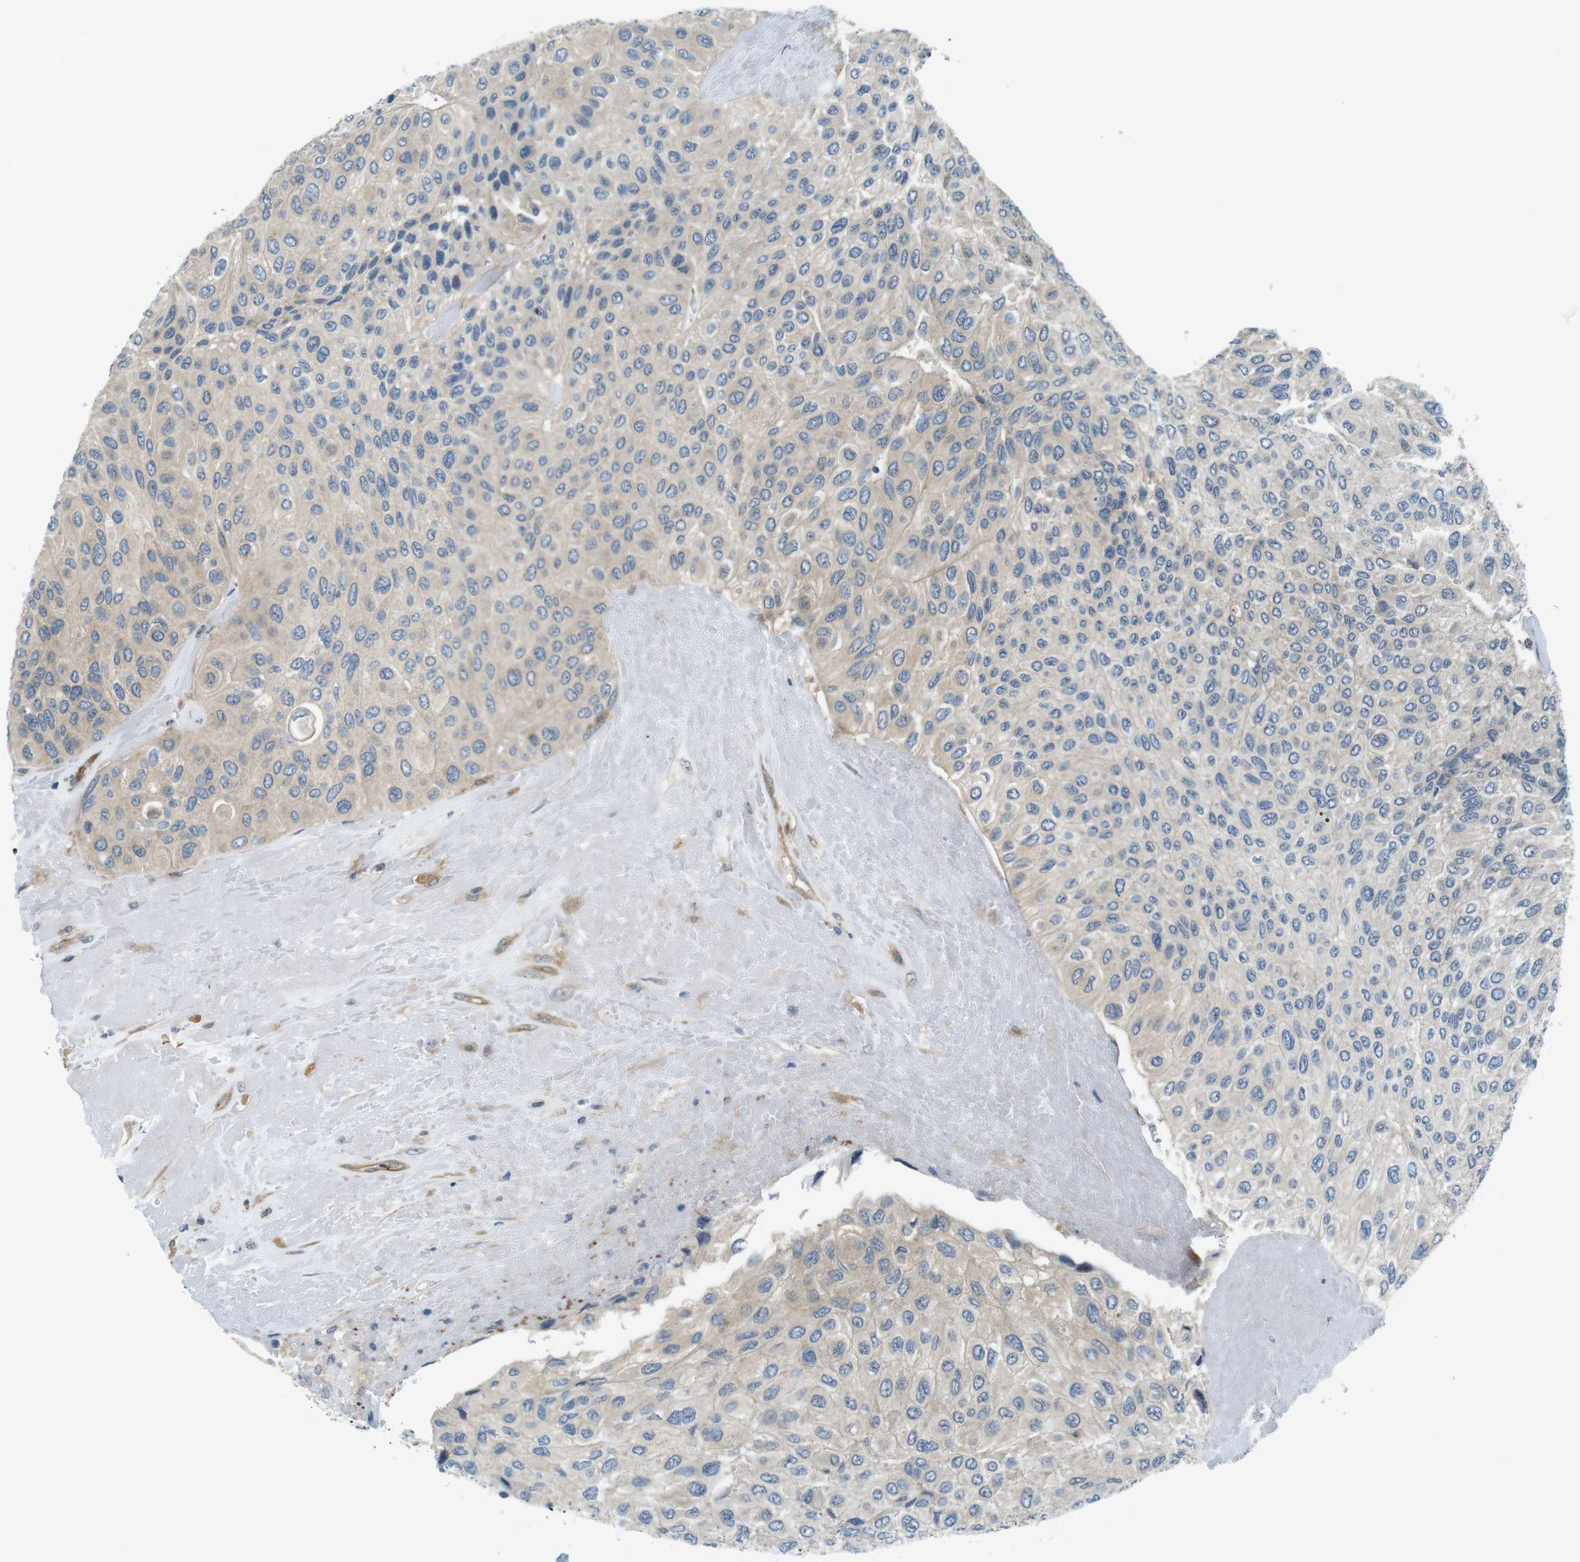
{"staining": {"intensity": "weak", "quantity": ">75%", "location": "cytoplasmic/membranous"}, "tissue": "urothelial cancer", "cell_type": "Tumor cells", "image_type": "cancer", "snomed": [{"axis": "morphology", "description": "Urothelial carcinoma, High grade"}, {"axis": "topography", "description": "Urinary bladder"}], "caption": "Immunohistochemical staining of human urothelial cancer demonstrates low levels of weak cytoplasmic/membranous protein staining in approximately >75% of tumor cells.", "gene": "TSC1", "patient": {"sex": "male", "age": 66}}